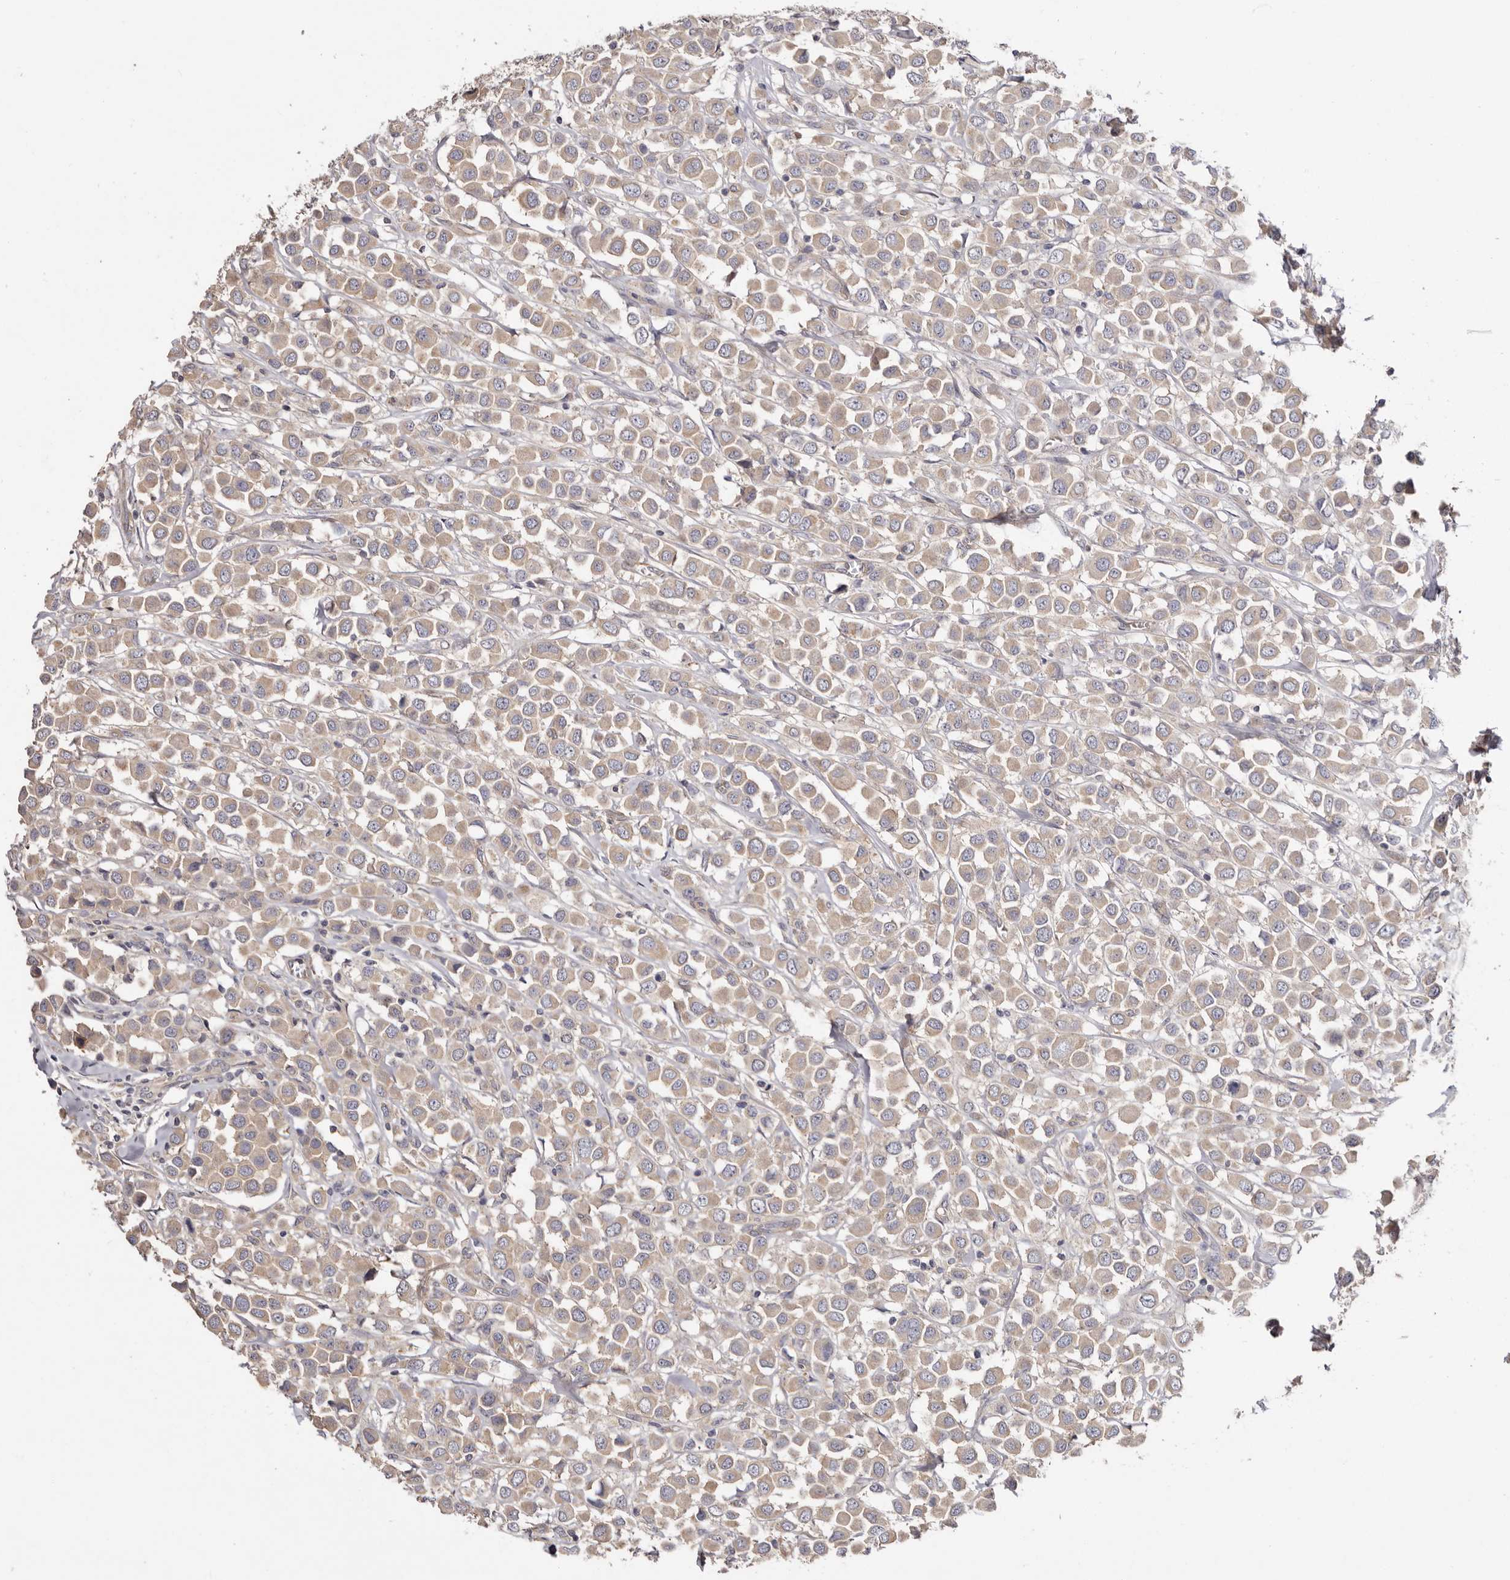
{"staining": {"intensity": "weak", "quantity": ">75%", "location": "cytoplasmic/membranous"}, "tissue": "breast cancer", "cell_type": "Tumor cells", "image_type": "cancer", "snomed": [{"axis": "morphology", "description": "Duct carcinoma"}, {"axis": "topography", "description": "Breast"}], "caption": "Protein positivity by IHC demonstrates weak cytoplasmic/membranous positivity in approximately >75% of tumor cells in breast infiltrating ductal carcinoma.", "gene": "FAM167B", "patient": {"sex": "female", "age": 61}}